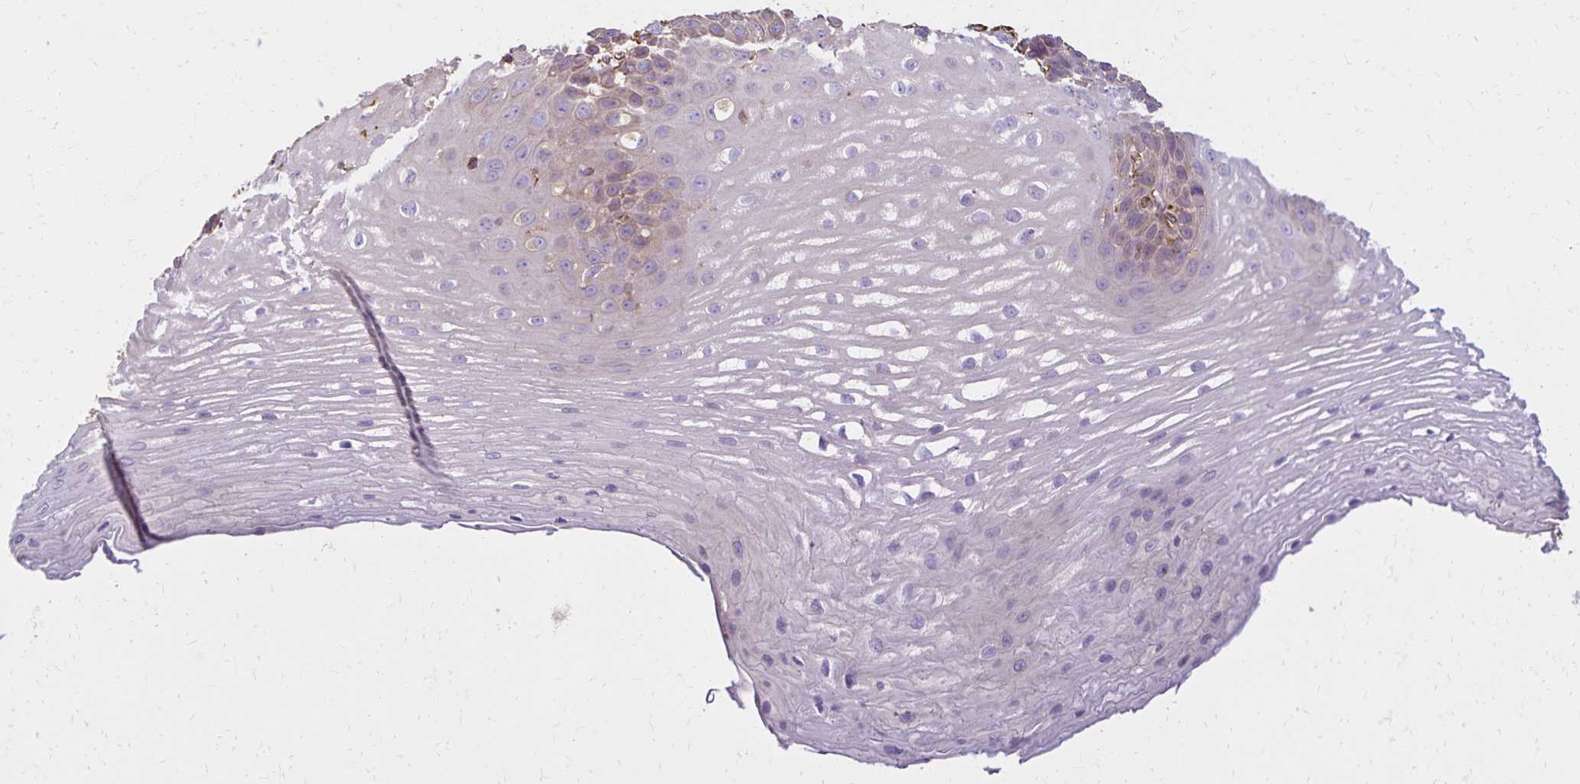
{"staining": {"intensity": "negative", "quantity": "none", "location": "none"}, "tissue": "esophagus", "cell_type": "Squamous epithelial cells", "image_type": "normal", "snomed": [{"axis": "morphology", "description": "Normal tissue, NOS"}, {"axis": "topography", "description": "Esophagus"}], "caption": "Immunohistochemistry micrograph of unremarkable human esophagus stained for a protein (brown), which demonstrates no staining in squamous epithelial cells. The staining is performed using DAB (3,3'-diaminobenzidine) brown chromogen with nuclei counter-stained in using hematoxylin.", "gene": "TRPV6", "patient": {"sex": "male", "age": 62}}